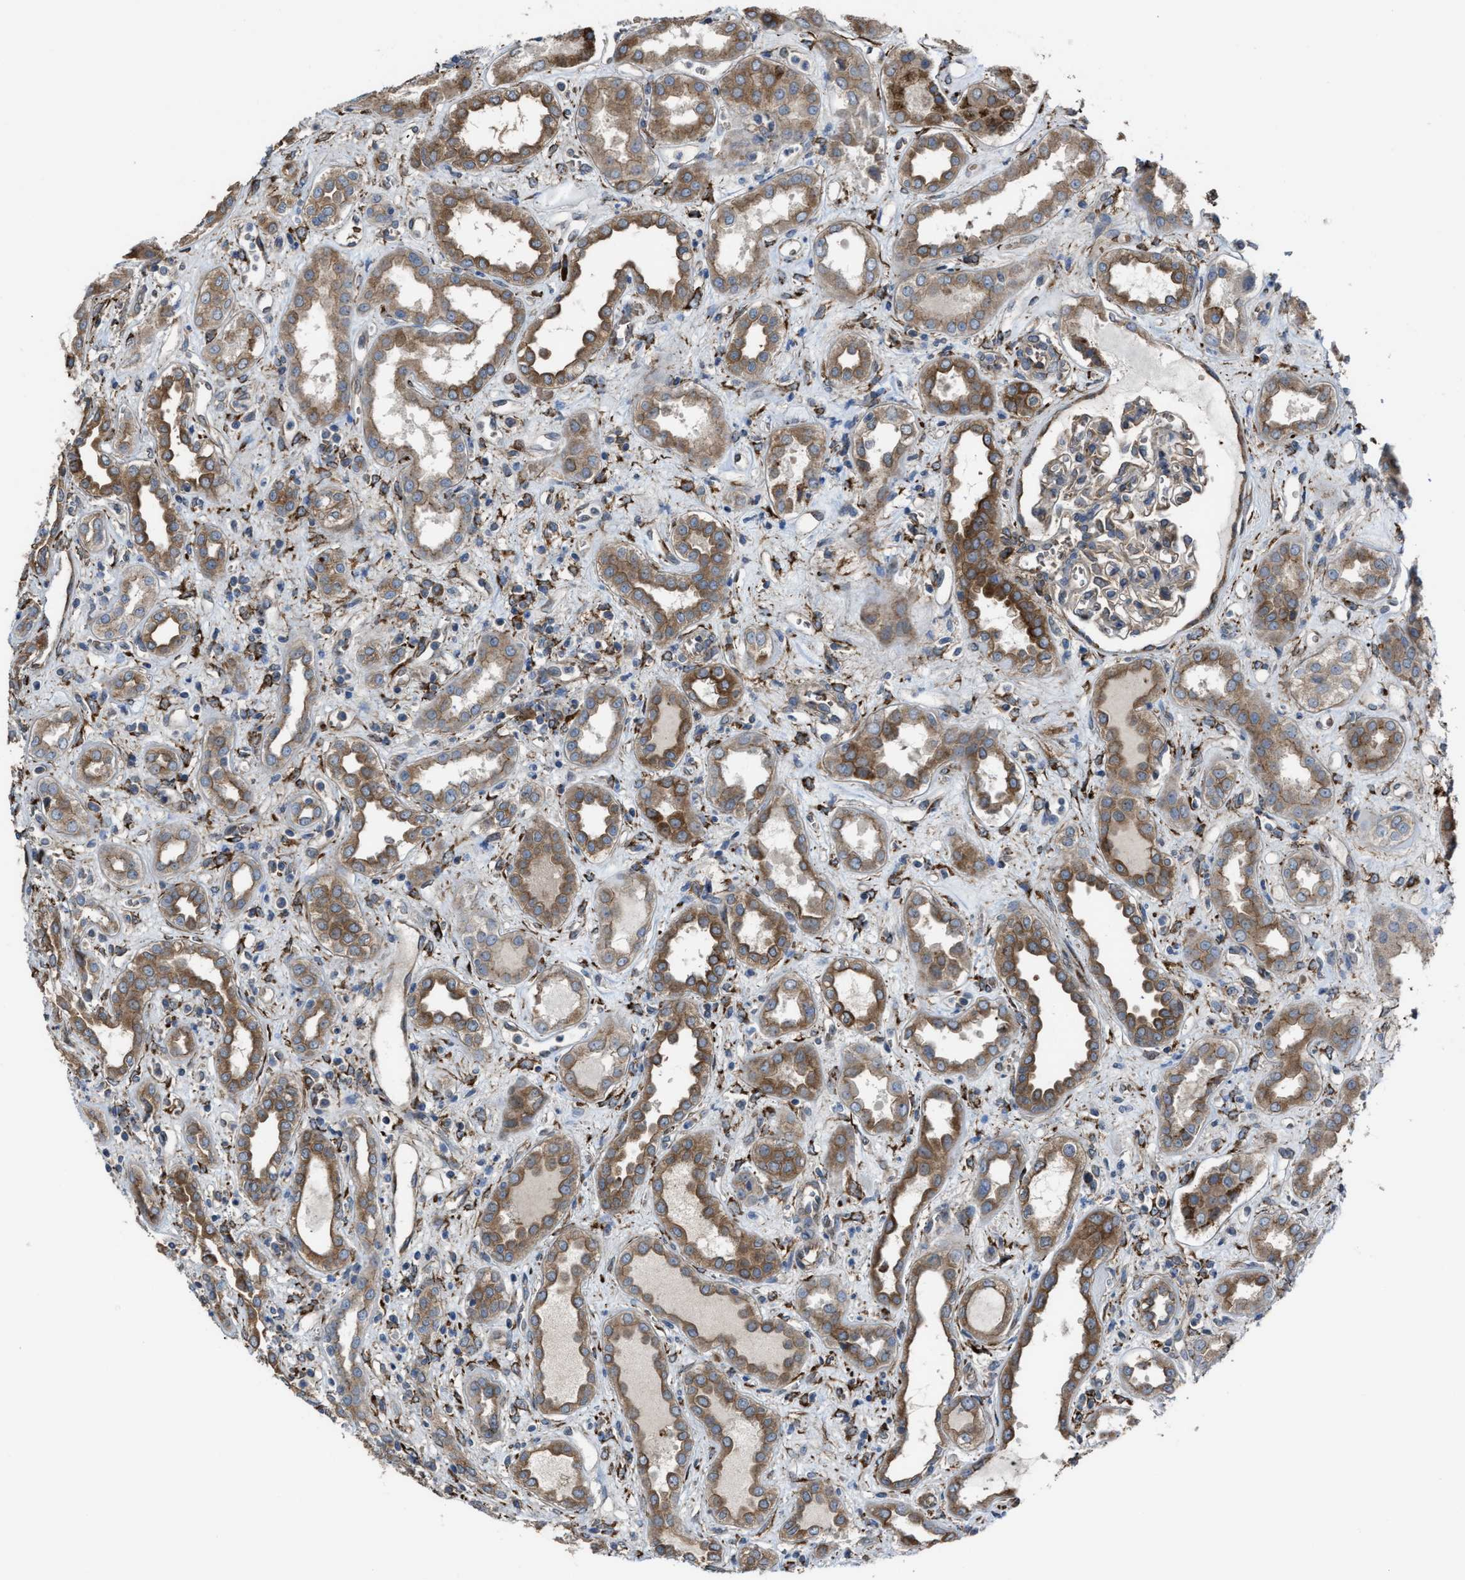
{"staining": {"intensity": "moderate", "quantity": "25%-75%", "location": "cytoplasmic/membranous"}, "tissue": "kidney", "cell_type": "Cells in glomeruli", "image_type": "normal", "snomed": [{"axis": "morphology", "description": "Normal tissue, NOS"}, {"axis": "topography", "description": "Kidney"}], "caption": "Immunohistochemical staining of unremarkable human kidney reveals 25%-75% levels of moderate cytoplasmic/membranous protein staining in about 25%-75% of cells in glomeruli.", "gene": "SELENOM", "patient": {"sex": "male", "age": 59}}